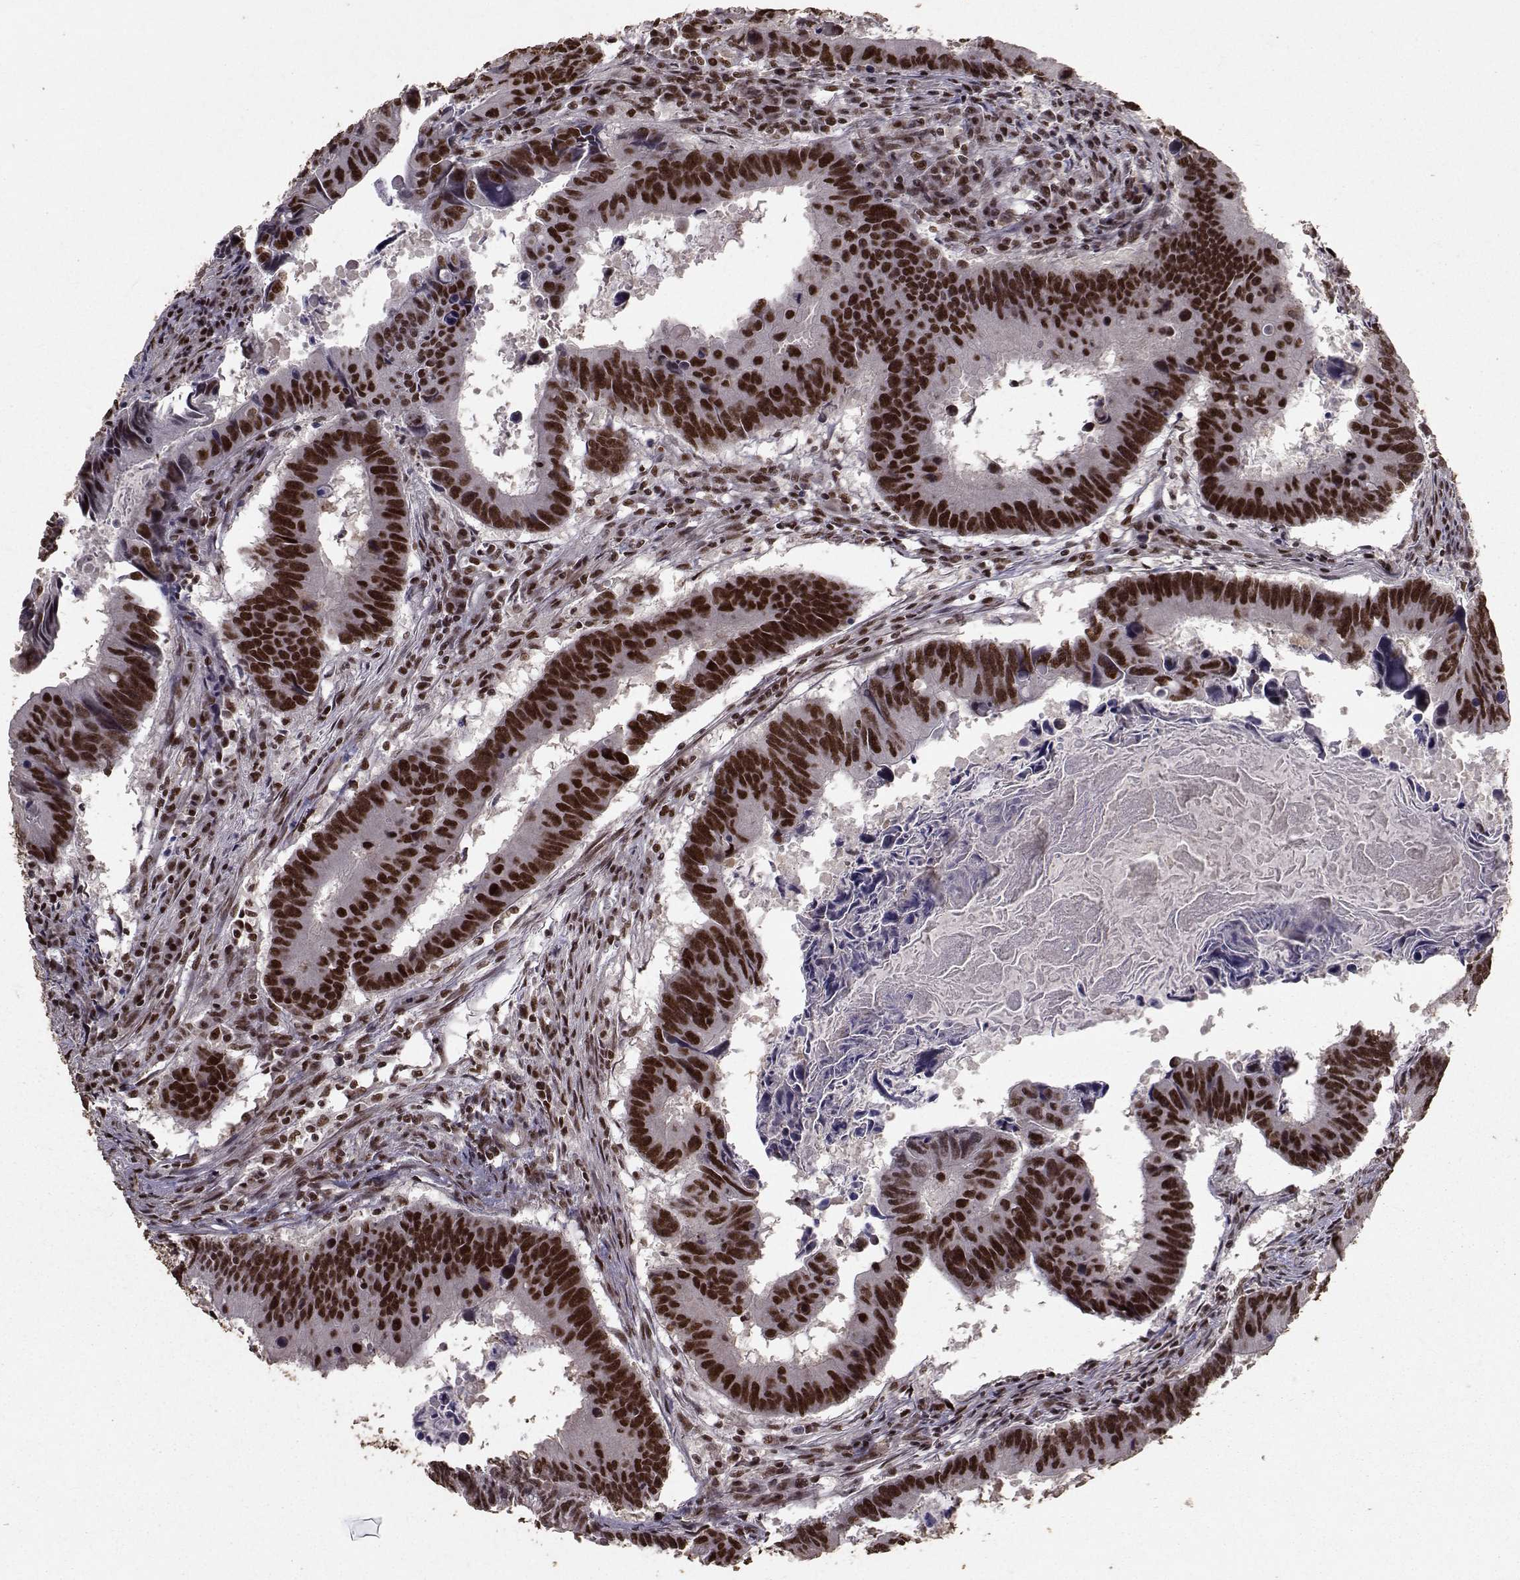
{"staining": {"intensity": "strong", "quantity": ">75%", "location": "nuclear"}, "tissue": "colorectal cancer", "cell_type": "Tumor cells", "image_type": "cancer", "snomed": [{"axis": "morphology", "description": "Adenocarcinoma, NOS"}, {"axis": "topography", "description": "Colon"}], "caption": "Tumor cells show high levels of strong nuclear positivity in about >75% of cells in human colorectal cancer (adenocarcinoma).", "gene": "SF1", "patient": {"sex": "female", "age": 87}}